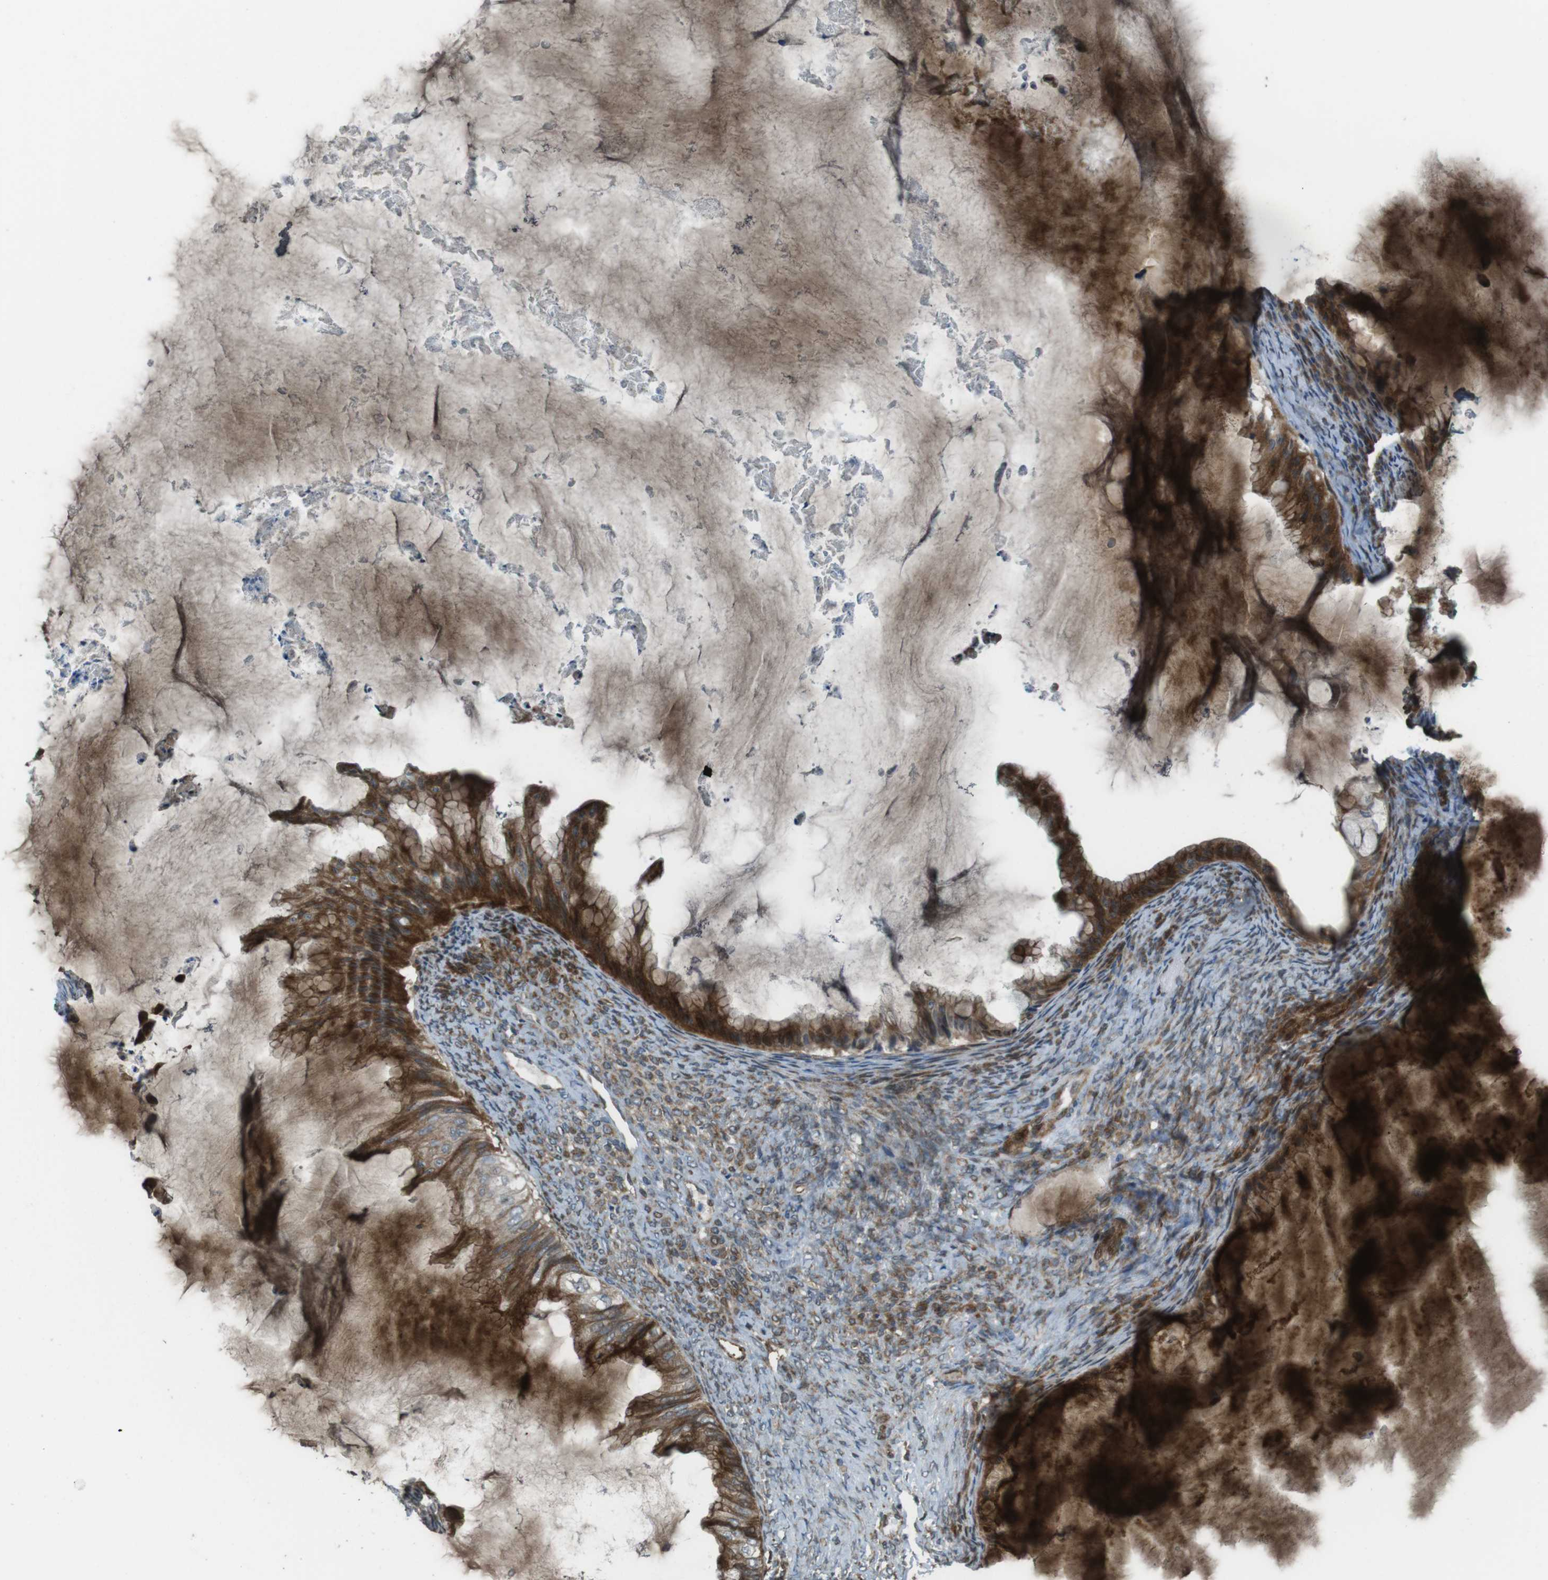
{"staining": {"intensity": "strong", "quantity": "25%-75%", "location": "cytoplasmic/membranous"}, "tissue": "ovarian cancer", "cell_type": "Tumor cells", "image_type": "cancer", "snomed": [{"axis": "morphology", "description": "Cystadenocarcinoma, mucinous, NOS"}, {"axis": "topography", "description": "Ovary"}], "caption": "An immunohistochemistry histopathology image of neoplastic tissue is shown. Protein staining in brown highlights strong cytoplasmic/membranous positivity in ovarian mucinous cystadenocarcinoma within tumor cells.", "gene": "ZNF330", "patient": {"sex": "female", "age": 61}}